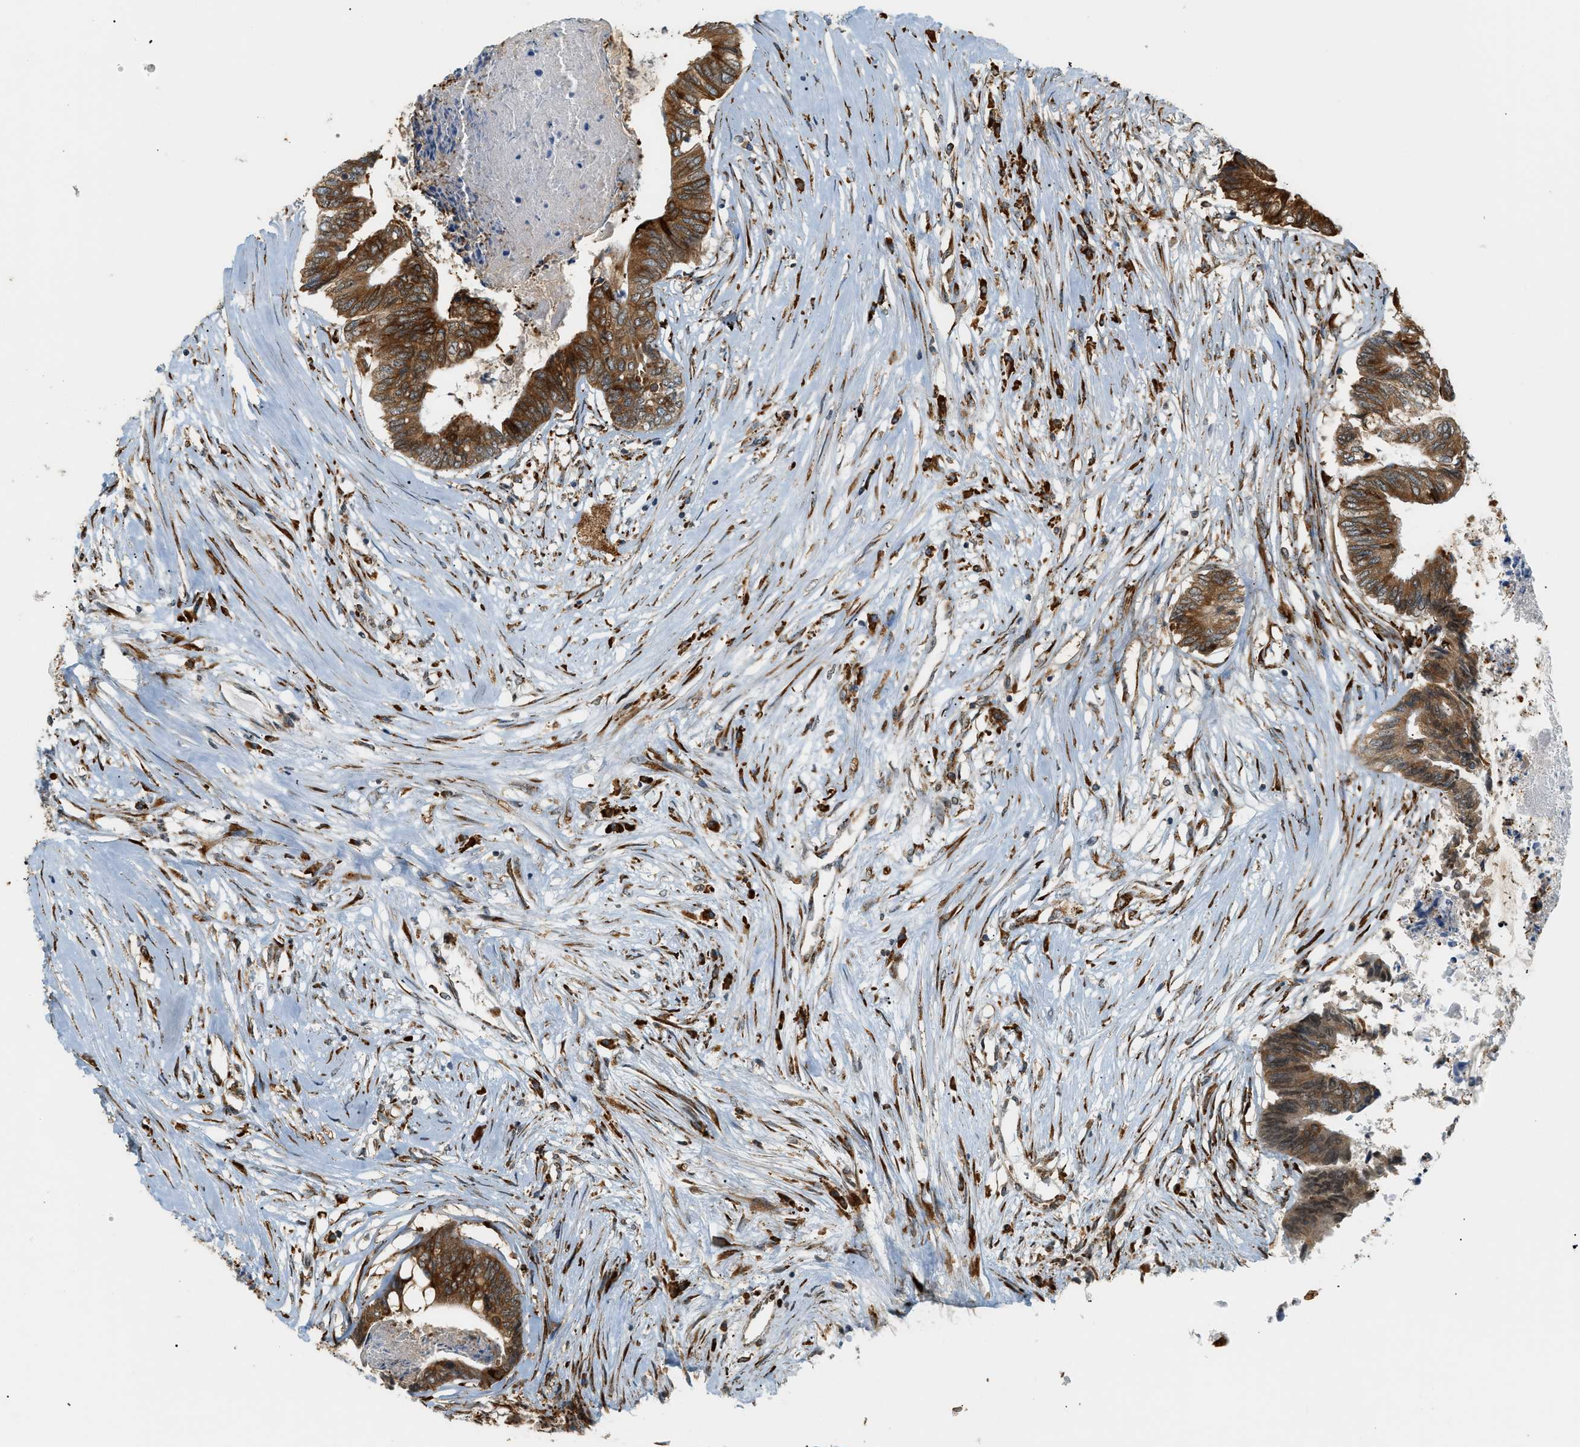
{"staining": {"intensity": "strong", "quantity": ">75%", "location": "cytoplasmic/membranous"}, "tissue": "colorectal cancer", "cell_type": "Tumor cells", "image_type": "cancer", "snomed": [{"axis": "morphology", "description": "Adenocarcinoma, NOS"}, {"axis": "topography", "description": "Rectum"}], "caption": "Colorectal cancer (adenocarcinoma) tissue shows strong cytoplasmic/membranous staining in approximately >75% of tumor cells", "gene": "SEMA4D", "patient": {"sex": "male", "age": 63}}